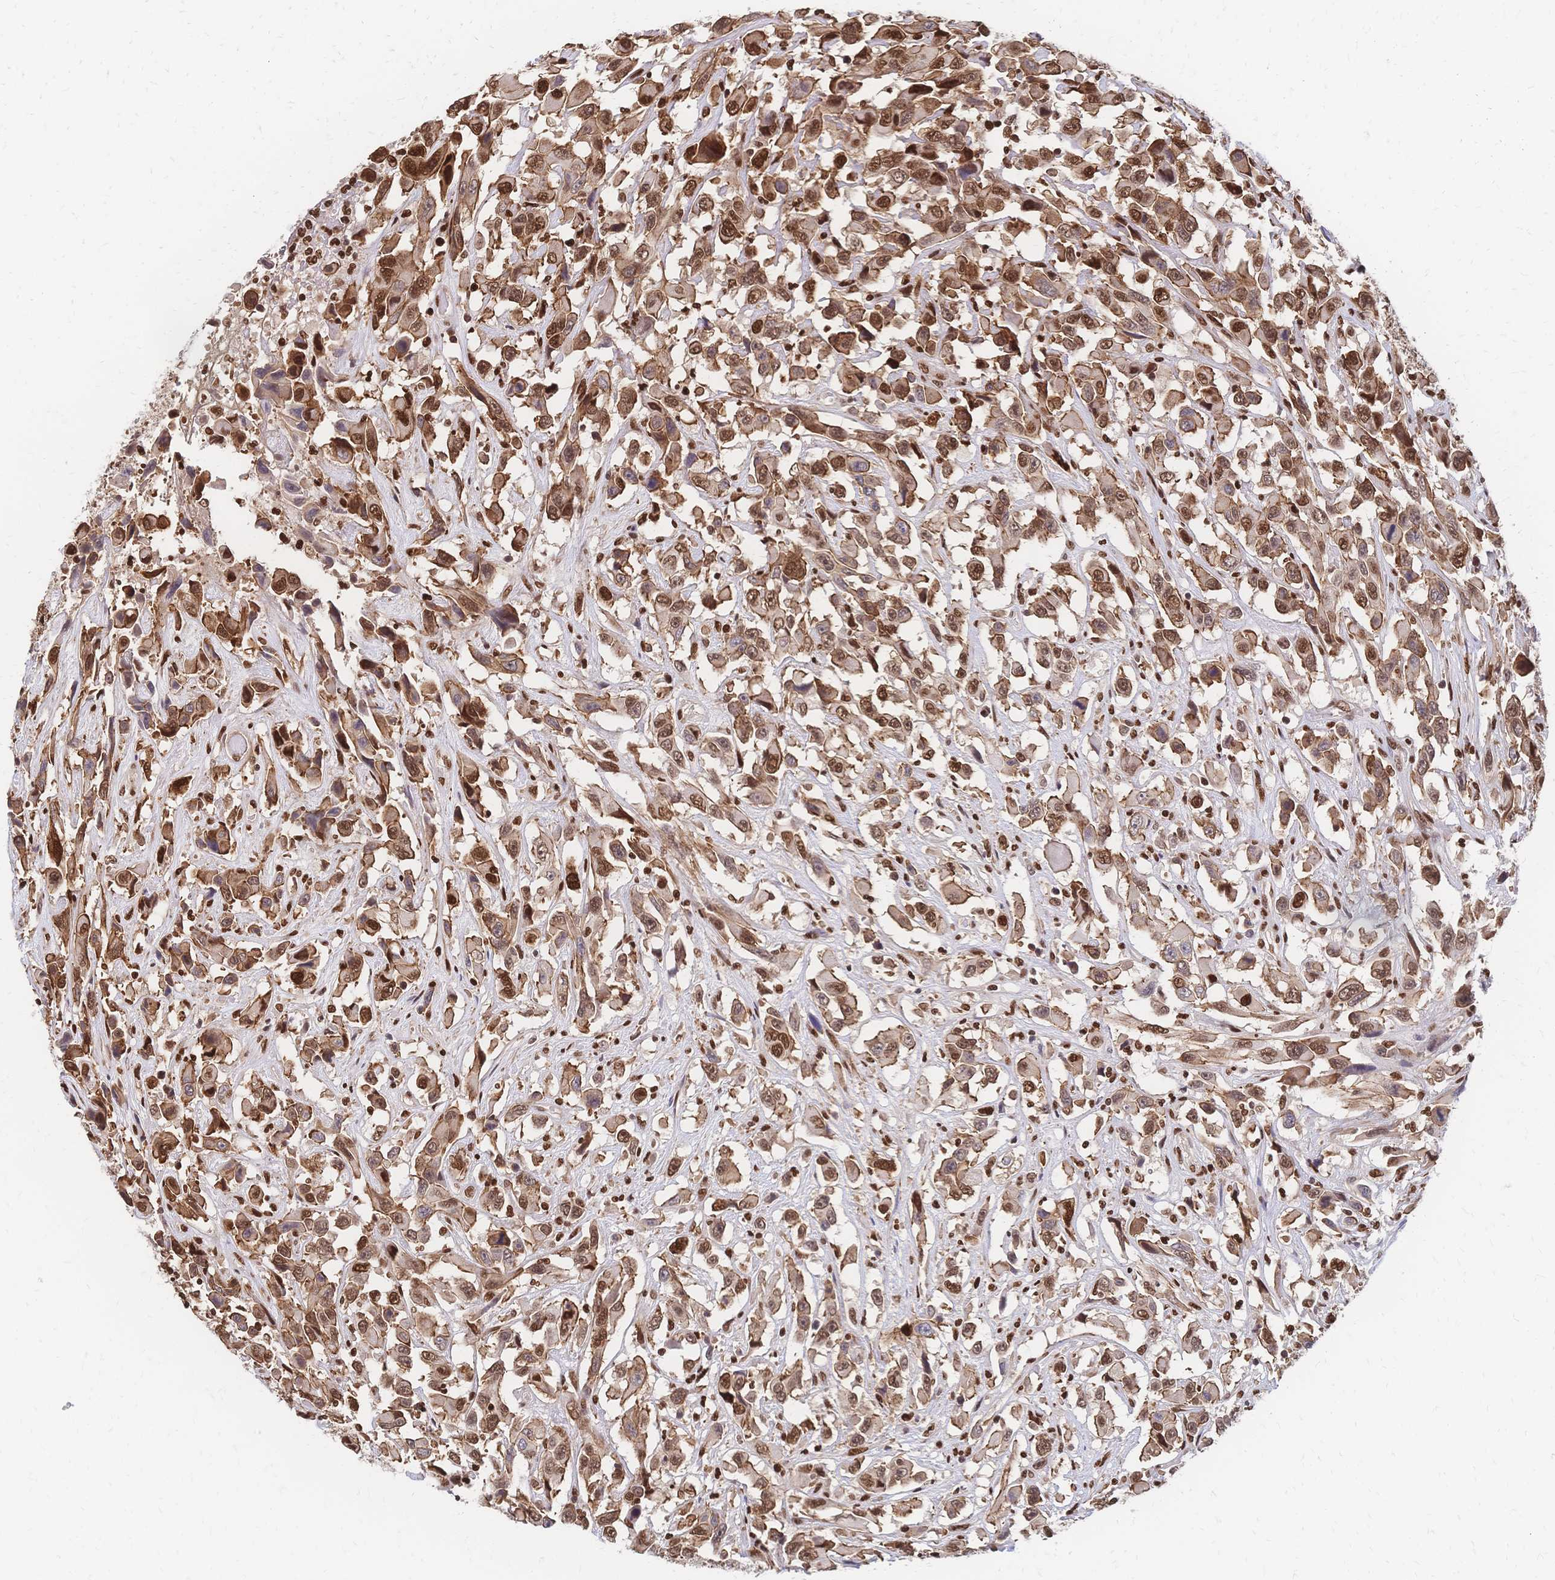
{"staining": {"intensity": "strong", "quantity": ">75%", "location": "cytoplasmic/membranous,nuclear"}, "tissue": "urothelial cancer", "cell_type": "Tumor cells", "image_type": "cancer", "snomed": [{"axis": "morphology", "description": "Urothelial carcinoma, High grade"}, {"axis": "topography", "description": "Urinary bladder"}], "caption": "Immunohistochemical staining of human urothelial carcinoma (high-grade) demonstrates high levels of strong cytoplasmic/membranous and nuclear expression in approximately >75% of tumor cells.", "gene": "HDGF", "patient": {"sex": "male", "age": 53}}